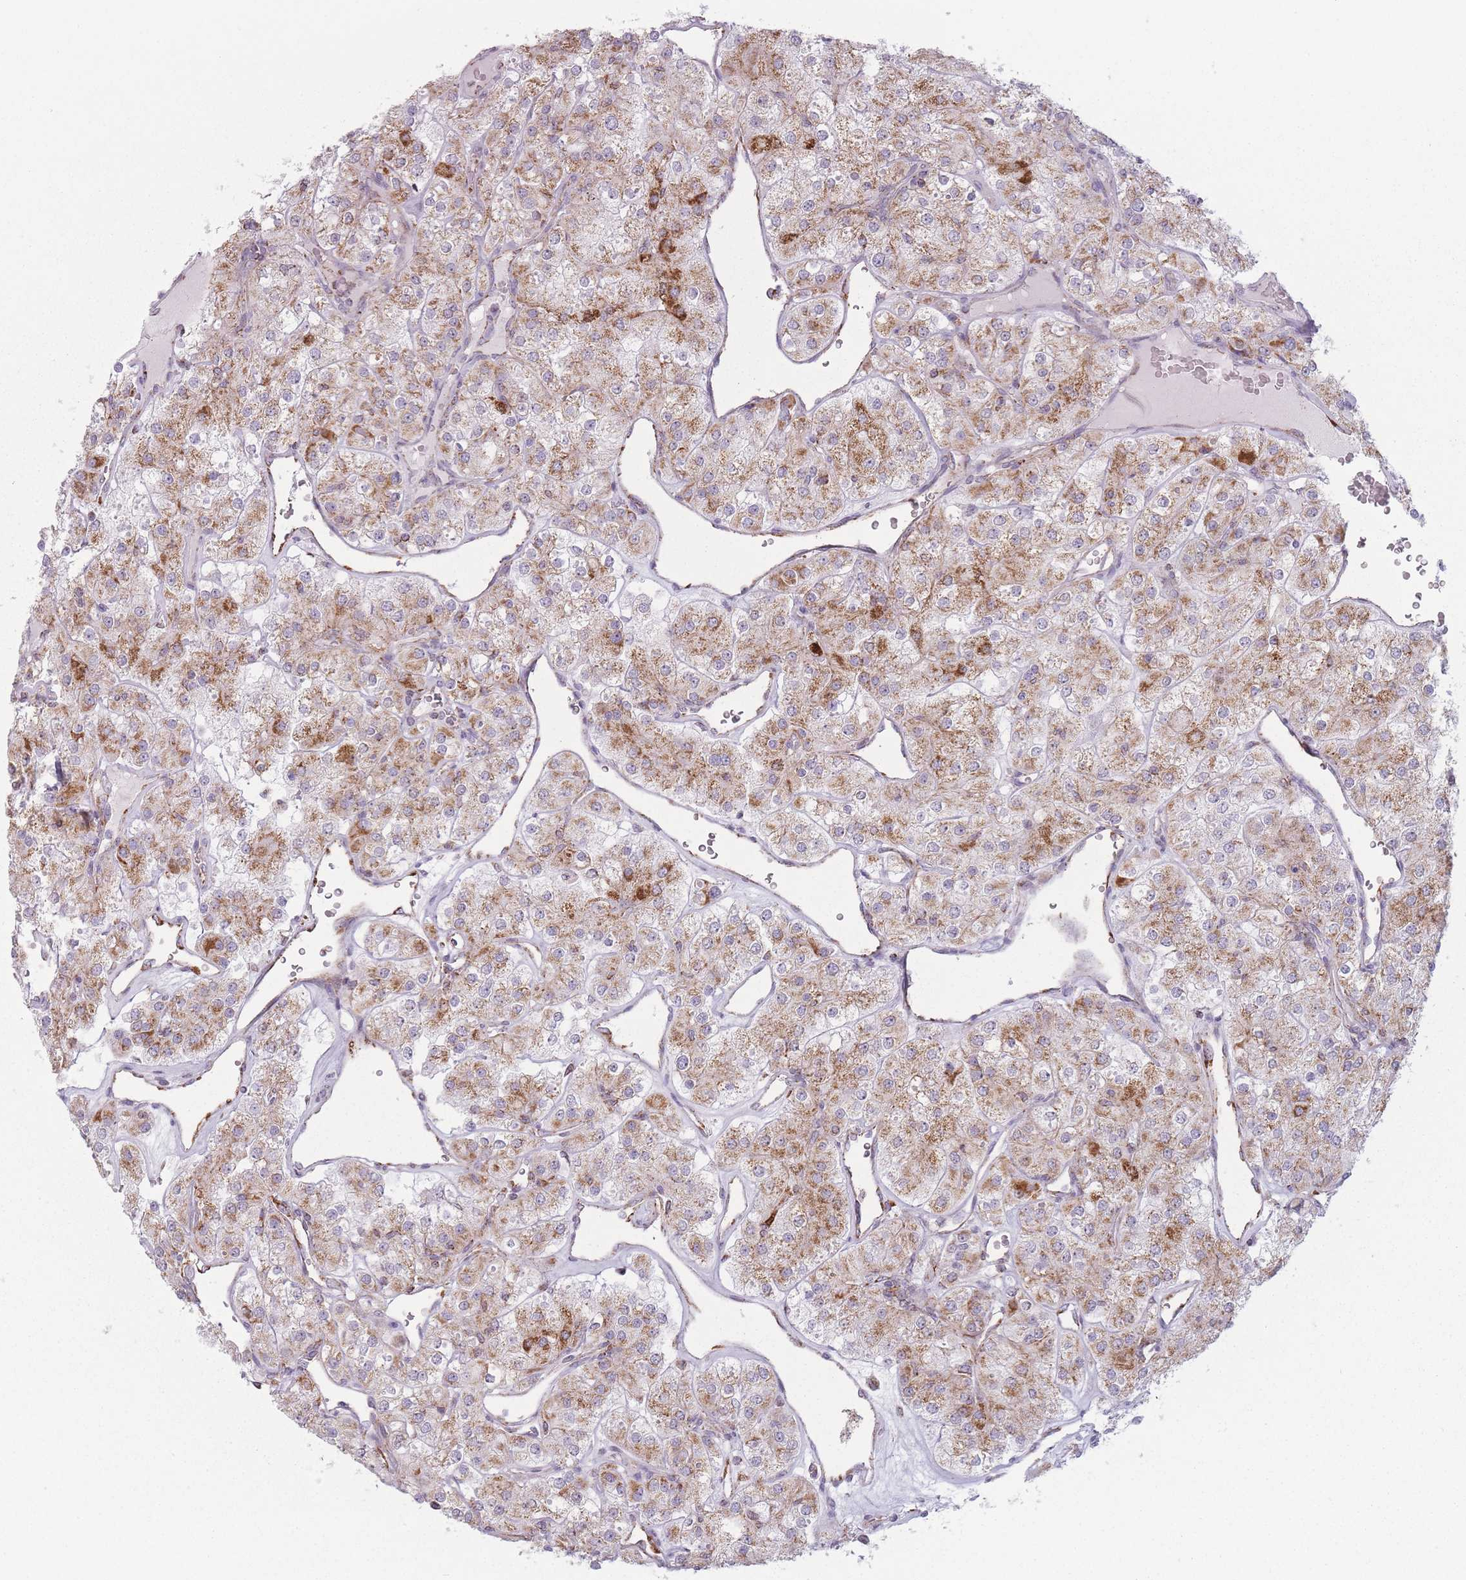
{"staining": {"intensity": "moderate", "quantity": ">75%", "location": "cytoplasmic/membranous"}, "tissue": "renal cancer", "cell_type": "Tumor cells", "image_type": "cancer", "snomed": [{"axis": "morphology", "description": "Adenocarcinoma, NOS"}, {"axis": "topography", "description": "Kidney"}], "caption": "Tumor cells exhibit medium levels of moderate cytoplasmic/membranous staining in approximately >75% of cells in renal cancer. (DAB (3,3'-diaminobenzidine) = brown stain, brightfield microscopy at high magnification).", "gene": "DCHS1", "patient": {"sex": "male", "age": 77}}